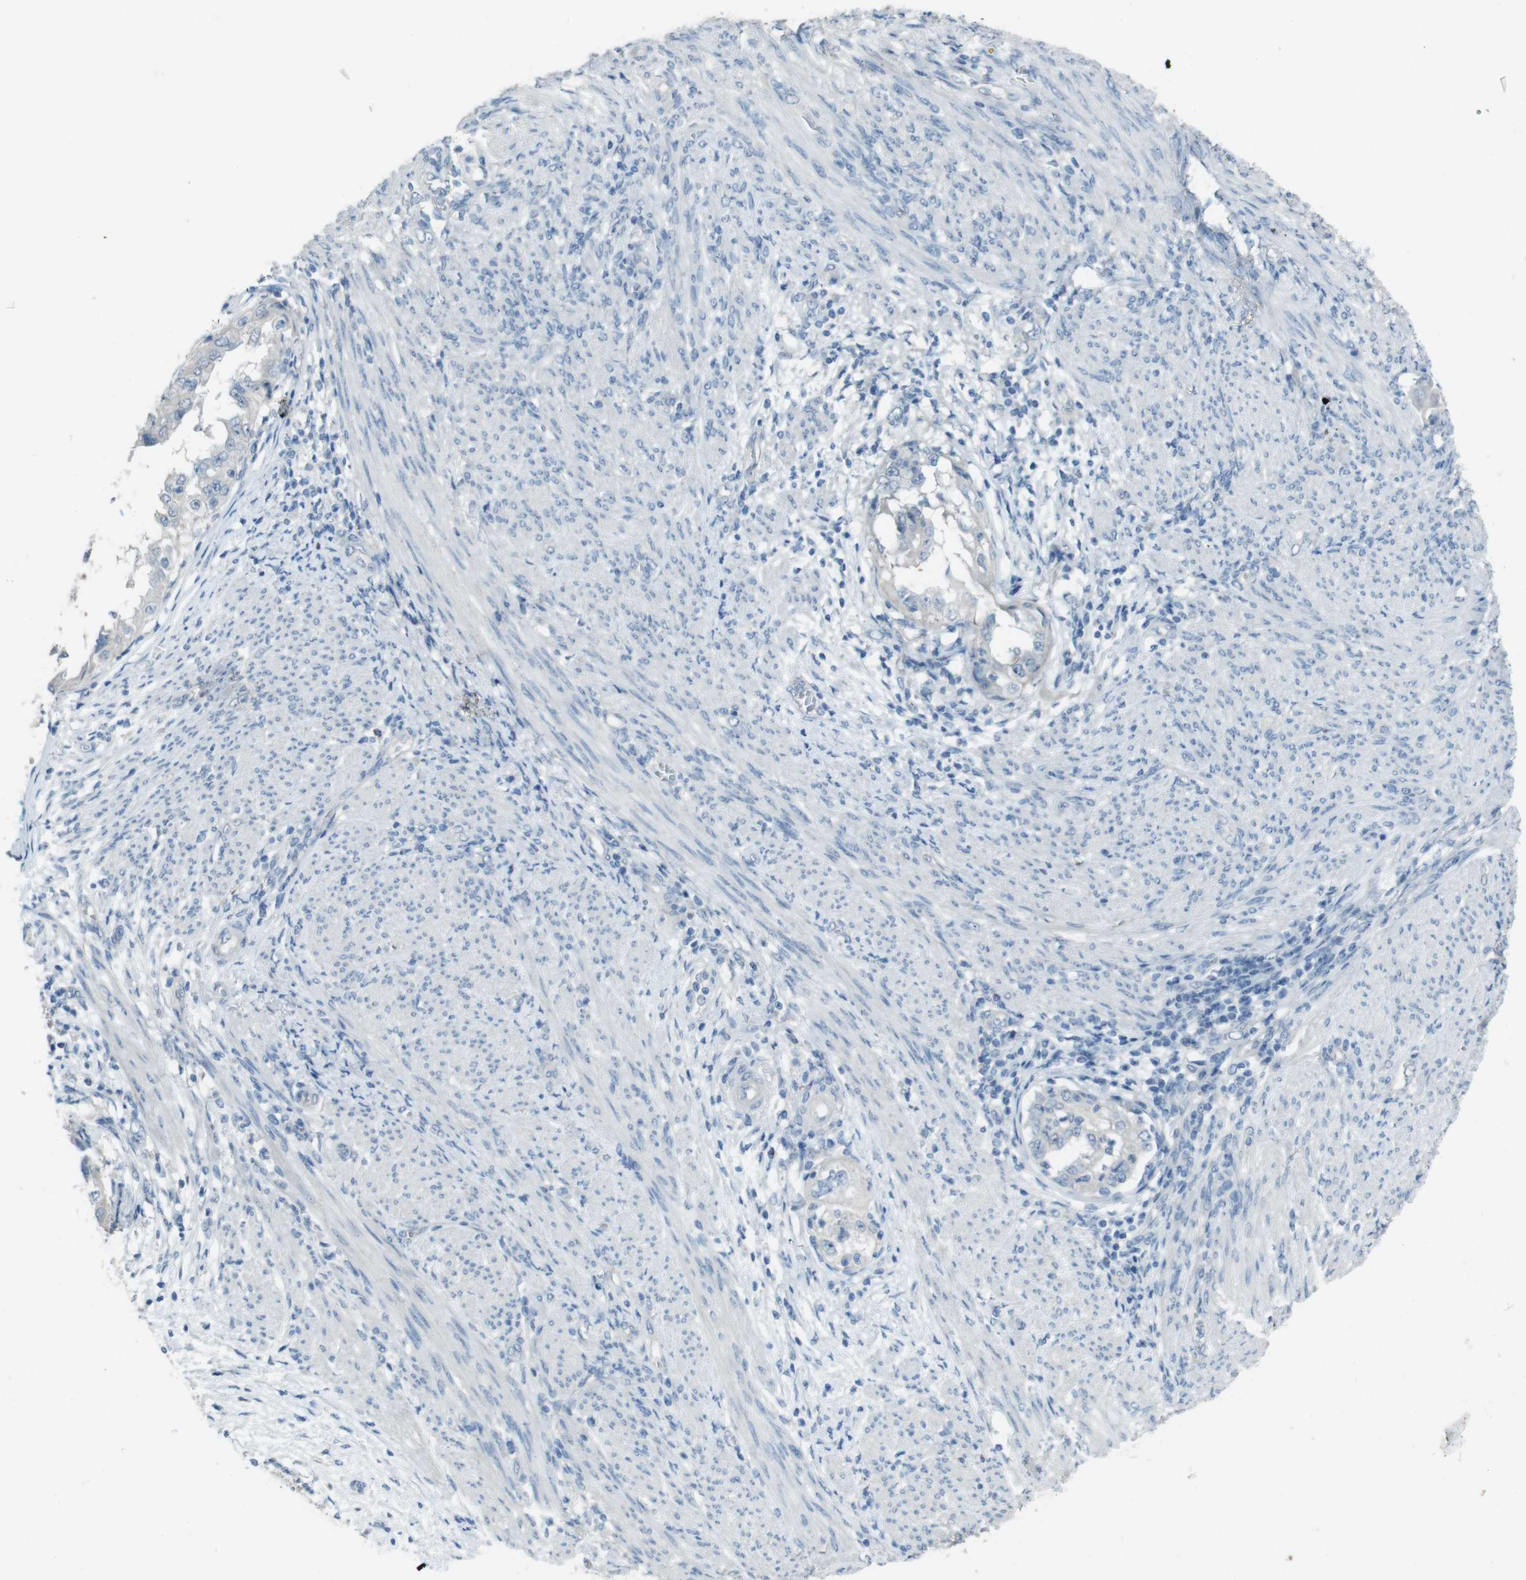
{"staining": {"intensity": "negative", "quantity": "none", "location": "none"}, "tissue": "endometrial cancer", "cell_type": "Tumor cells", "image_type": "cancer", "snomed": [{"axis": "morphology", "description": "Adenocarcinoma, NOS"}, {"axis": "topography", "description": "Endometrium"}], "caption": "Immunohistochemical staining of endometrial cancer (adenocarcinoma) displays no significant expression in tumor cells.", "gene": "ENTPD7", "patient": {"sex": "female", "age": 85}}